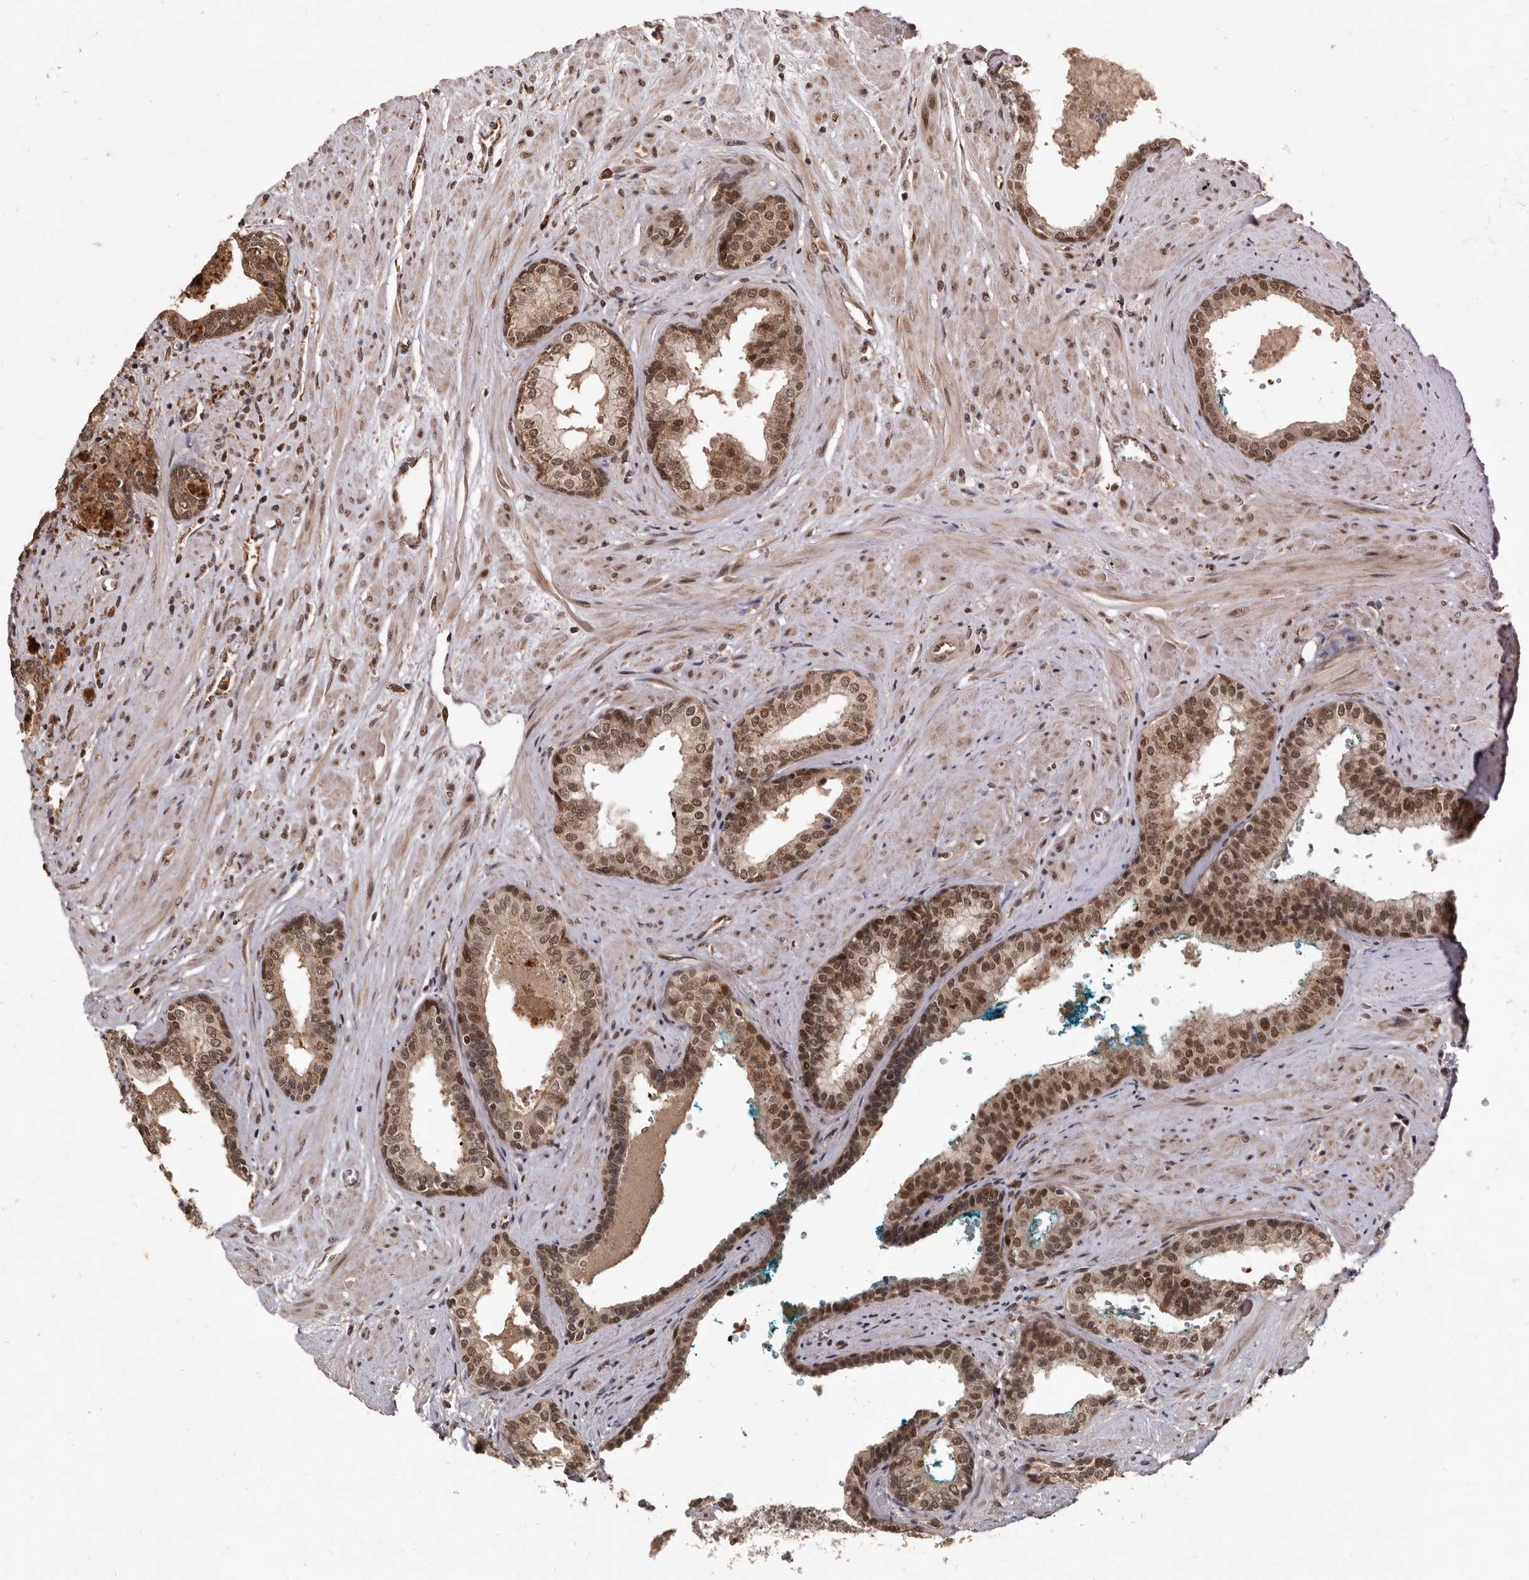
{"staining": {"intensity": "moderate", "quantity": ">75%", "location": "cytoplasmic/membranous,nuclear"}, "tissue": "prostate cancer", "cell_type": "Tumor cells", "image_type": "cancer", "snomed": [{"axis": "morphology", "description": "Adenocarcinoma, High grade"}, {"axis": "topography", "description": "Prostate"}], "caption": "This is a micrograph of immunohistochemistry (IHC) staining of prostate adenocarcinoma (high-grade), which shows moderate expression in the cytoplasmic/membranous and nuclear of tumor cells.", "gene": "LRGUK", "patient": {"sex": "male", "age": 71}}